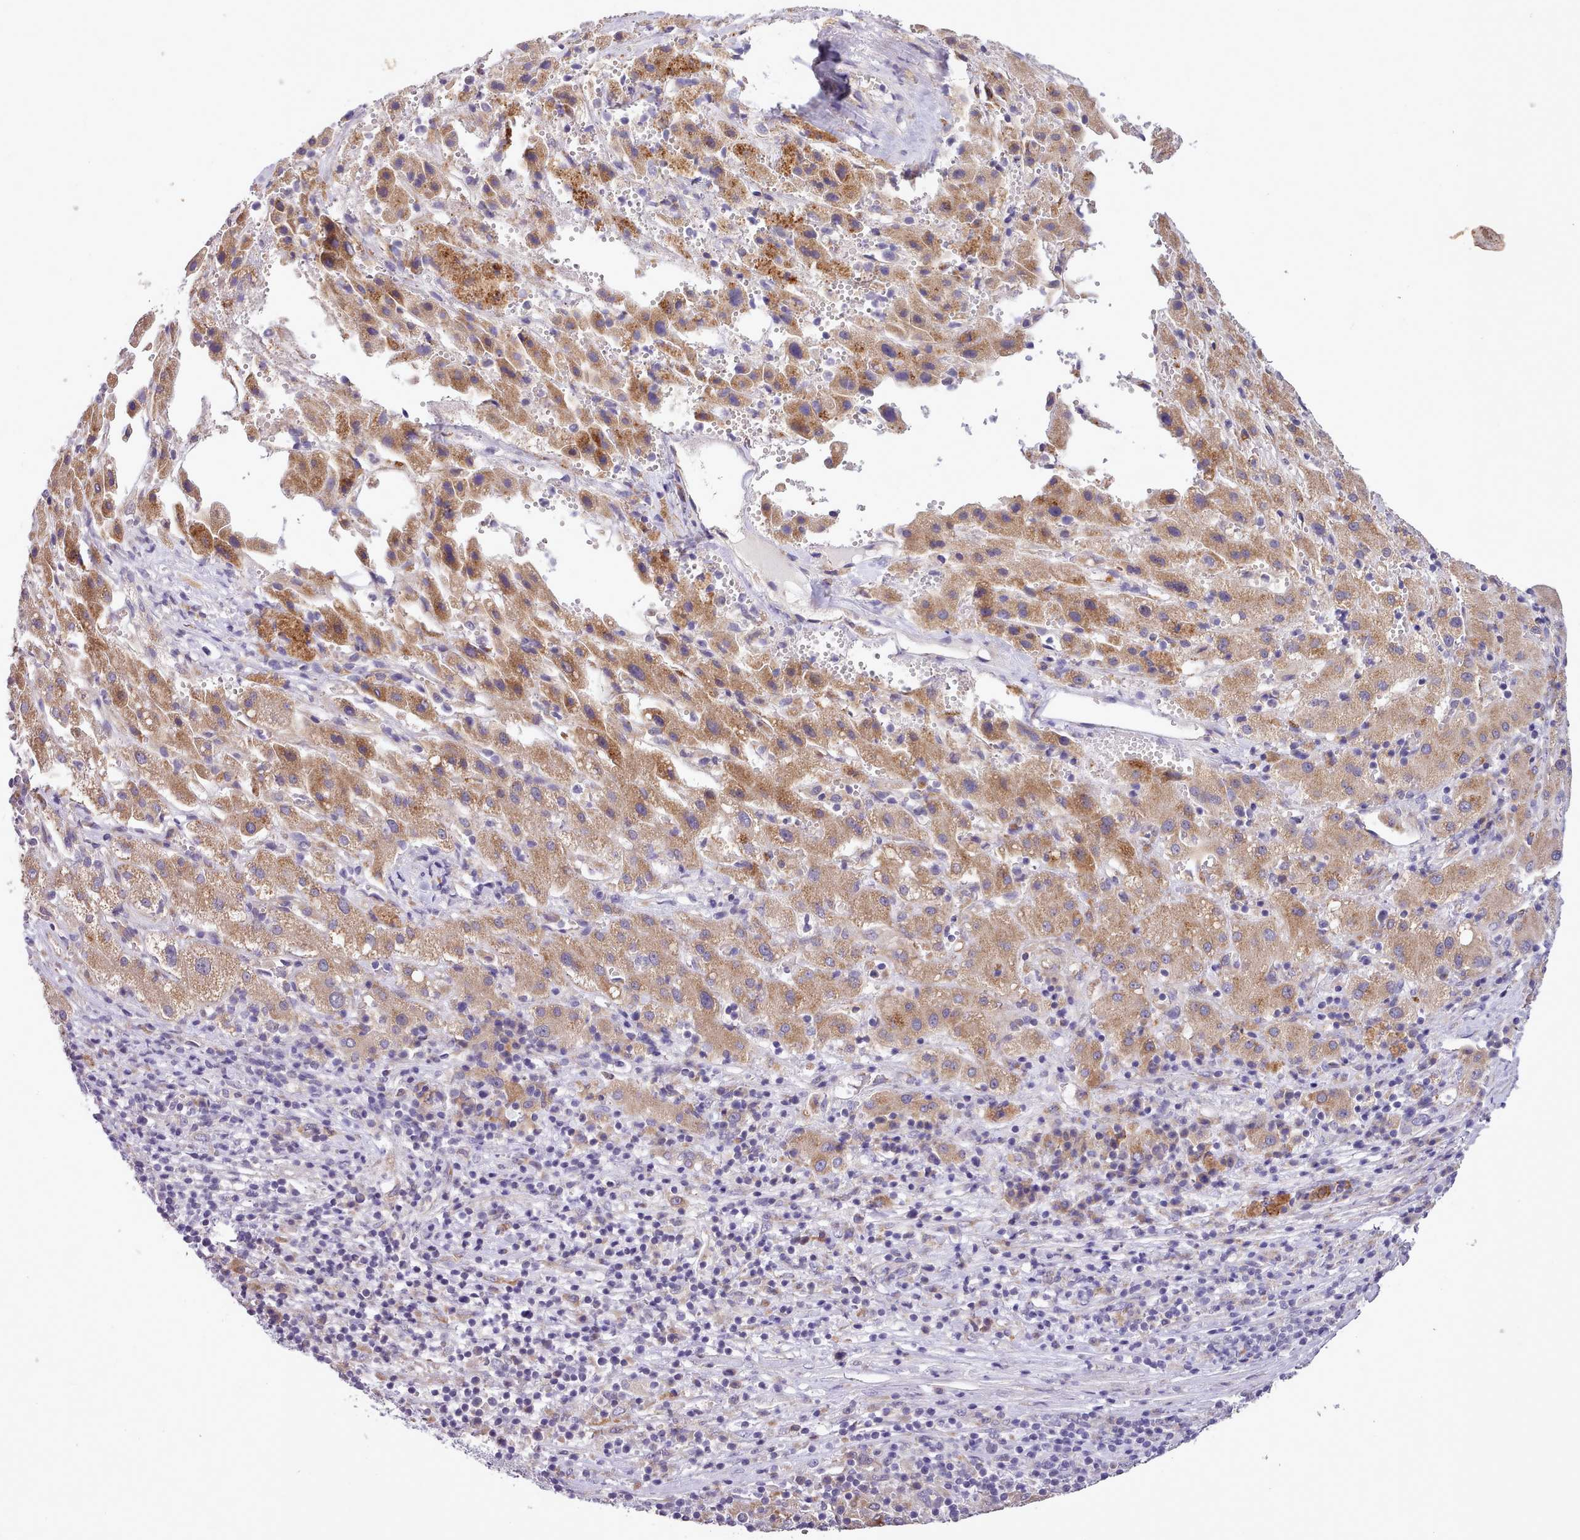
{"staining": {"intensity": "moderate", "quantity": ">75%", "location": "cytoplasmic/membranous"}, "tissue": "liver cancer", "cell_type": "Tumor cells", "image_type": "cancer", "snomed": [{"axis": "morphology", "description": "Carcinoma, Hepatocellular, NOS"}, {"axis": "topography", "description": "Liver"}], "caption": "Liver cancer was stained to show a protein in brown. There is medium levels of moderate cytoplasmic/membranous positivity in about >75% of tumor cells.", "gene": "FAM83E", "patient": {"sex": "female", "age": 58}}